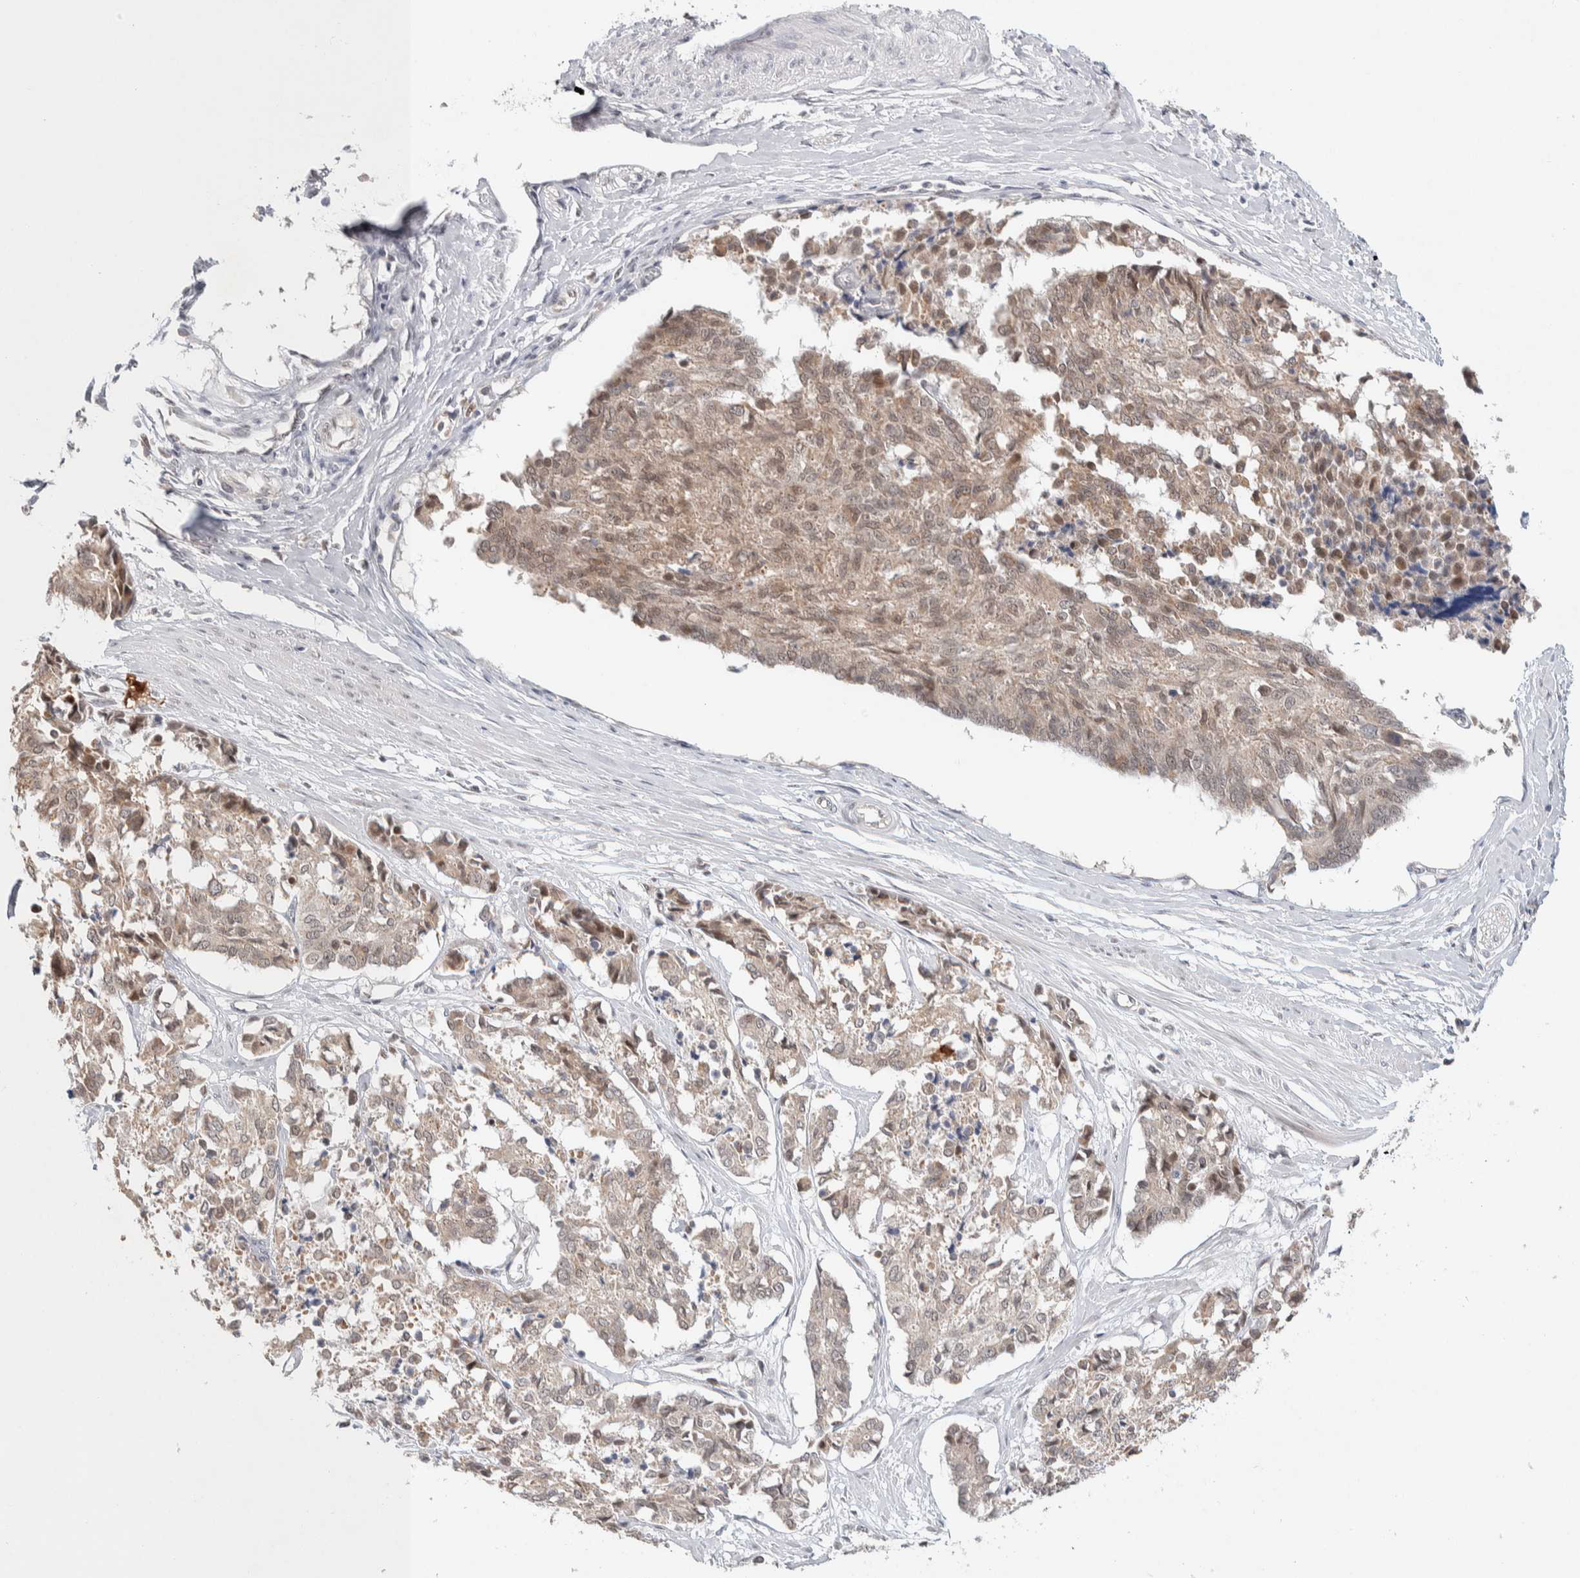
{"staining": {"intensity": "weak", "quantity": ">75%", "location": "cytoplasmic/membranous"}, "tissue": "cervical cancer", "cell_type": "Tumor cells", "image_type": "cancer", "snomed": [{"axis": "morphology", "description": "Squamous cell carcinoma, NOS"}, {"axis": "topography", "description": "Cervix"}], "caption": "Cervical squamous cell carcinoma stained for a protein reveals weak cytoplasmic/membranous positivity in tumor cells. (DAB IHC with brightfield microscopy, high magnification).", "gene": "CRAT", "patient": {"sex": "female", "age": 35}}